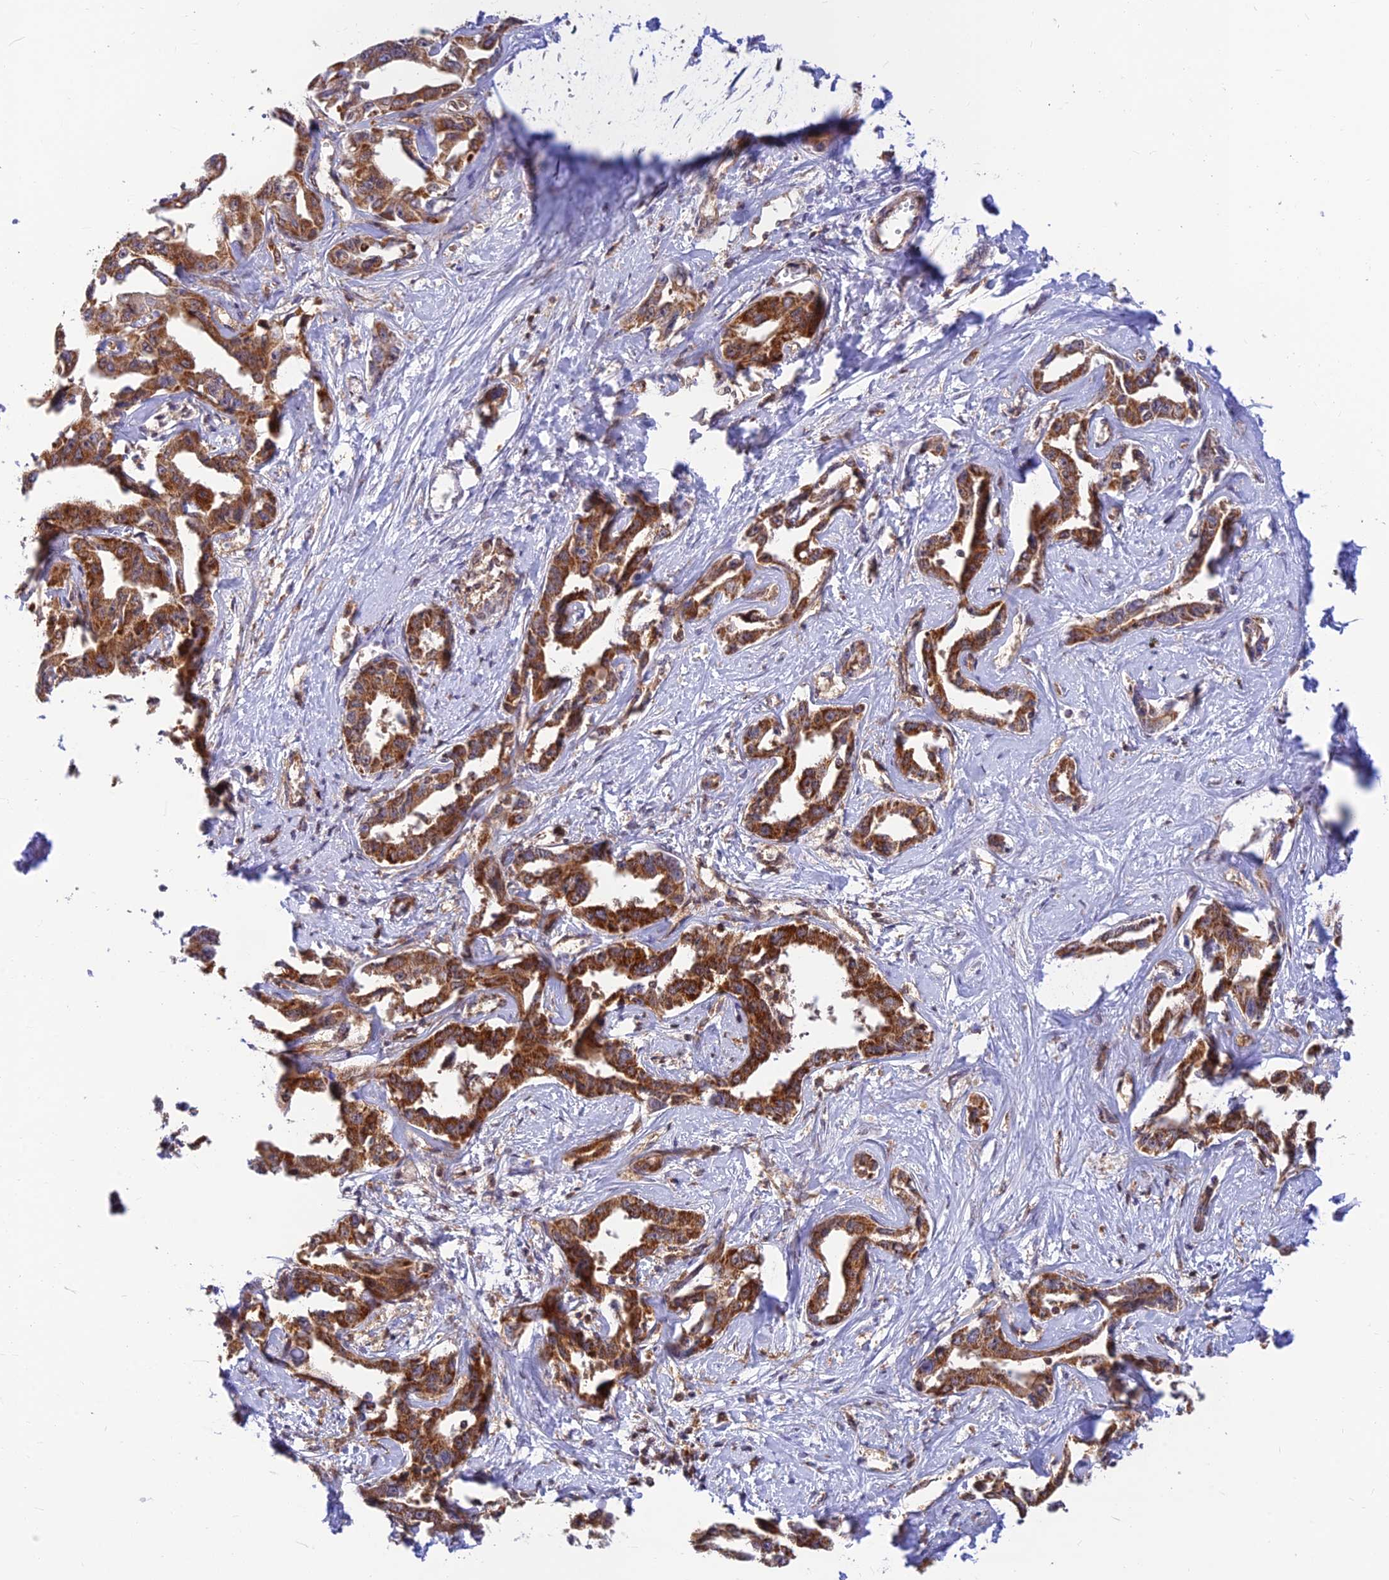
{"staining": {"intensity": "strong", "quantity": ">75%", "location": "cytoplasmic/membranous"}, "tissue": "liver cancer", "cell_type": "Tumor cells", "image_type": "cancer", "snomed": [{"axis": "morphology", "description": "Cholangiocarcinoma"}, {"axis": "topography", "description": "Liver"}], "caption": "A brown stain labels strong cytoplasmic/membranous staining of a protein in human liver cancer (cholangiocarcinoma) tumor cells.", "gene": "LYSMD2", "patient": {"sex": "male", "age": 59}}